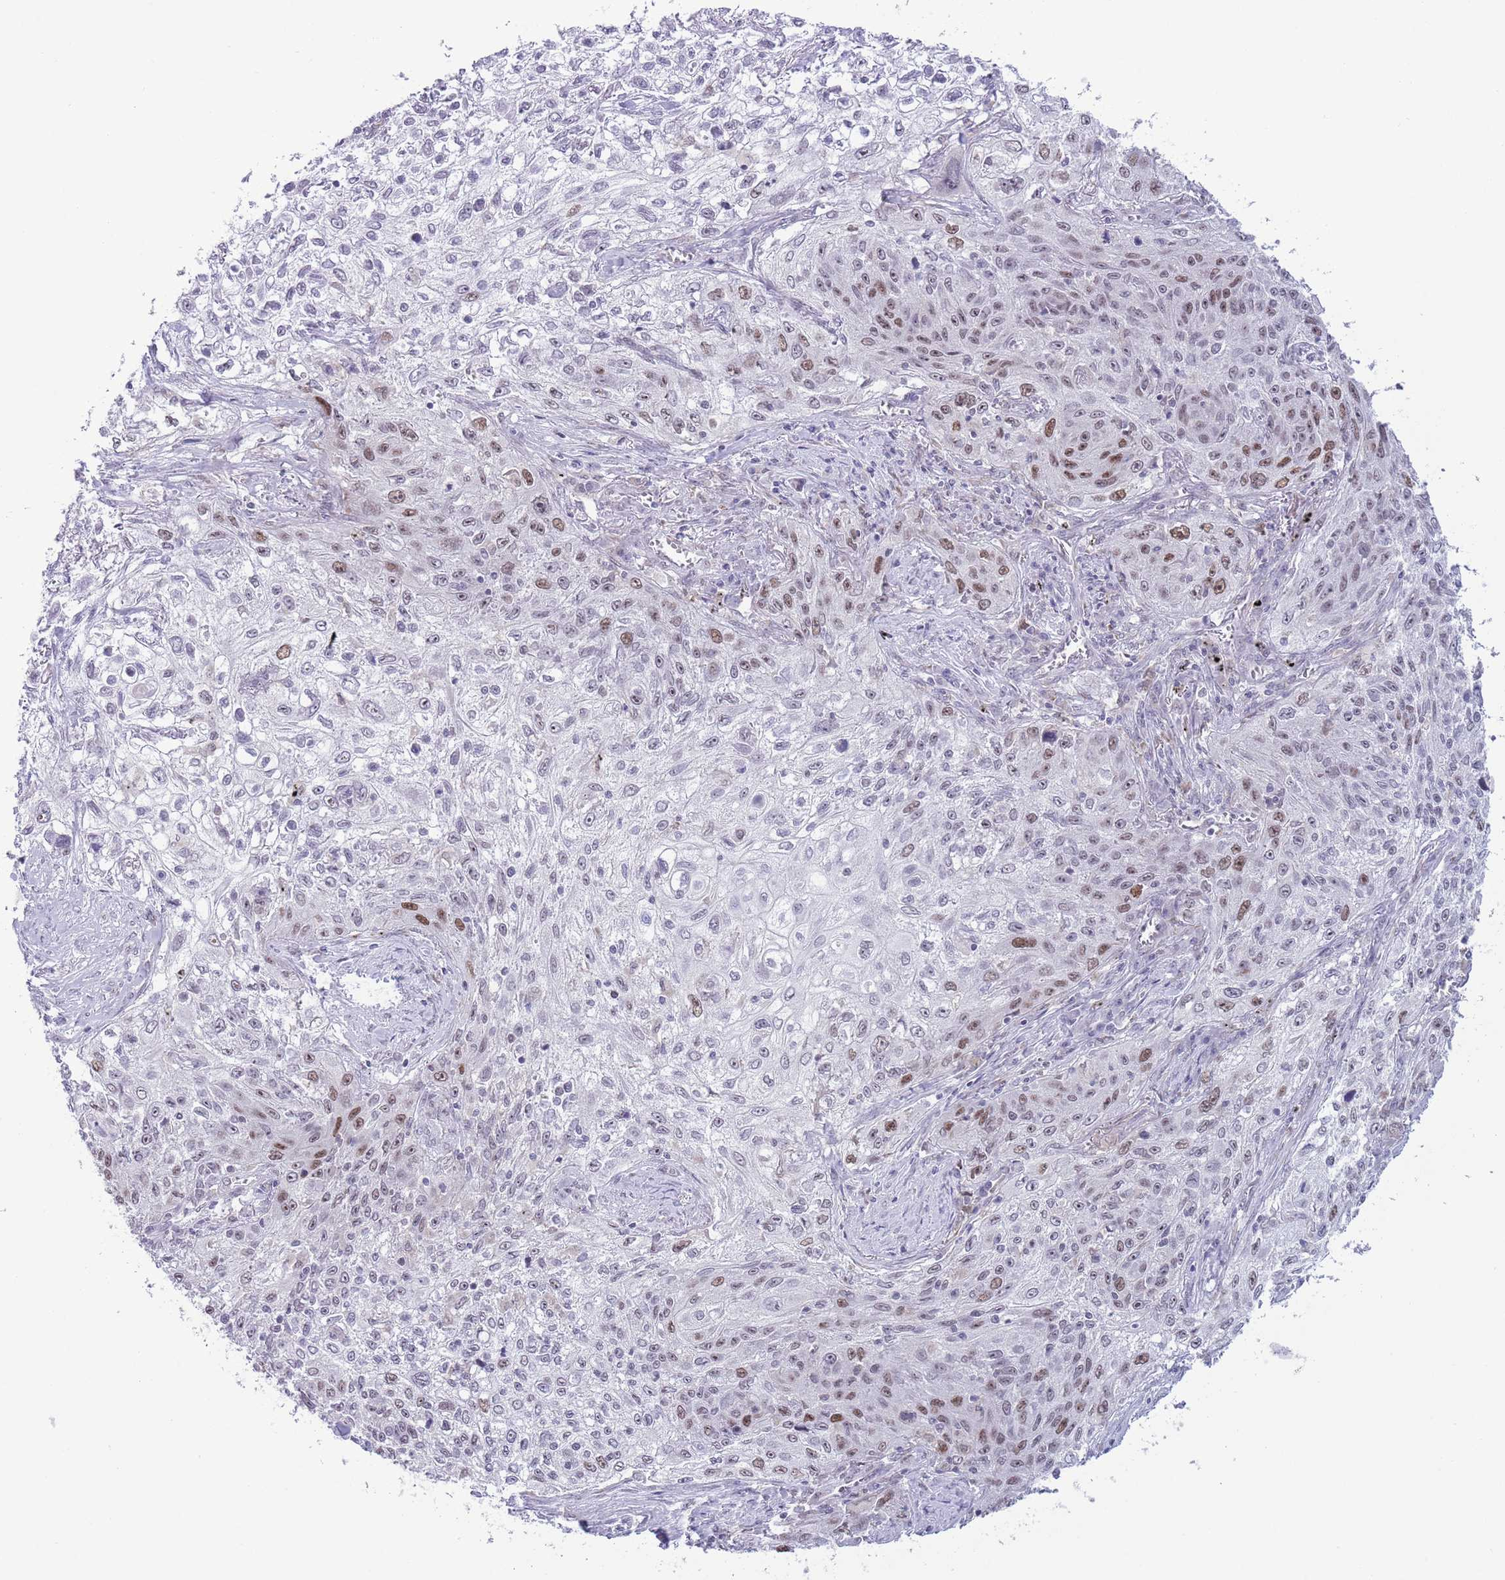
{"staining": {"intensity": "moderate", "quantity": "25%-75%", "location": "nuclear"}, "tissue": "lung cancer", "cell_type": "Tumor cells", "image_type": "cancer", "snomed": [{"axis": "morphology", "description": "Squamous cell carcinoma, NOS"}, {"axis": "topography", "description": "Lung"}], "caption": "High-magnification brightfield microscopy of lung cancer (squamous cell carcinoma) stained with DAB (brown) and counterstained with hematoxylin (blue). tumor cells exhibit moderate nuclear expression is seen in approximately25%-75% of cells.", "gene": "ZNF576", "patient": {"sex": "female", "age": 69}}